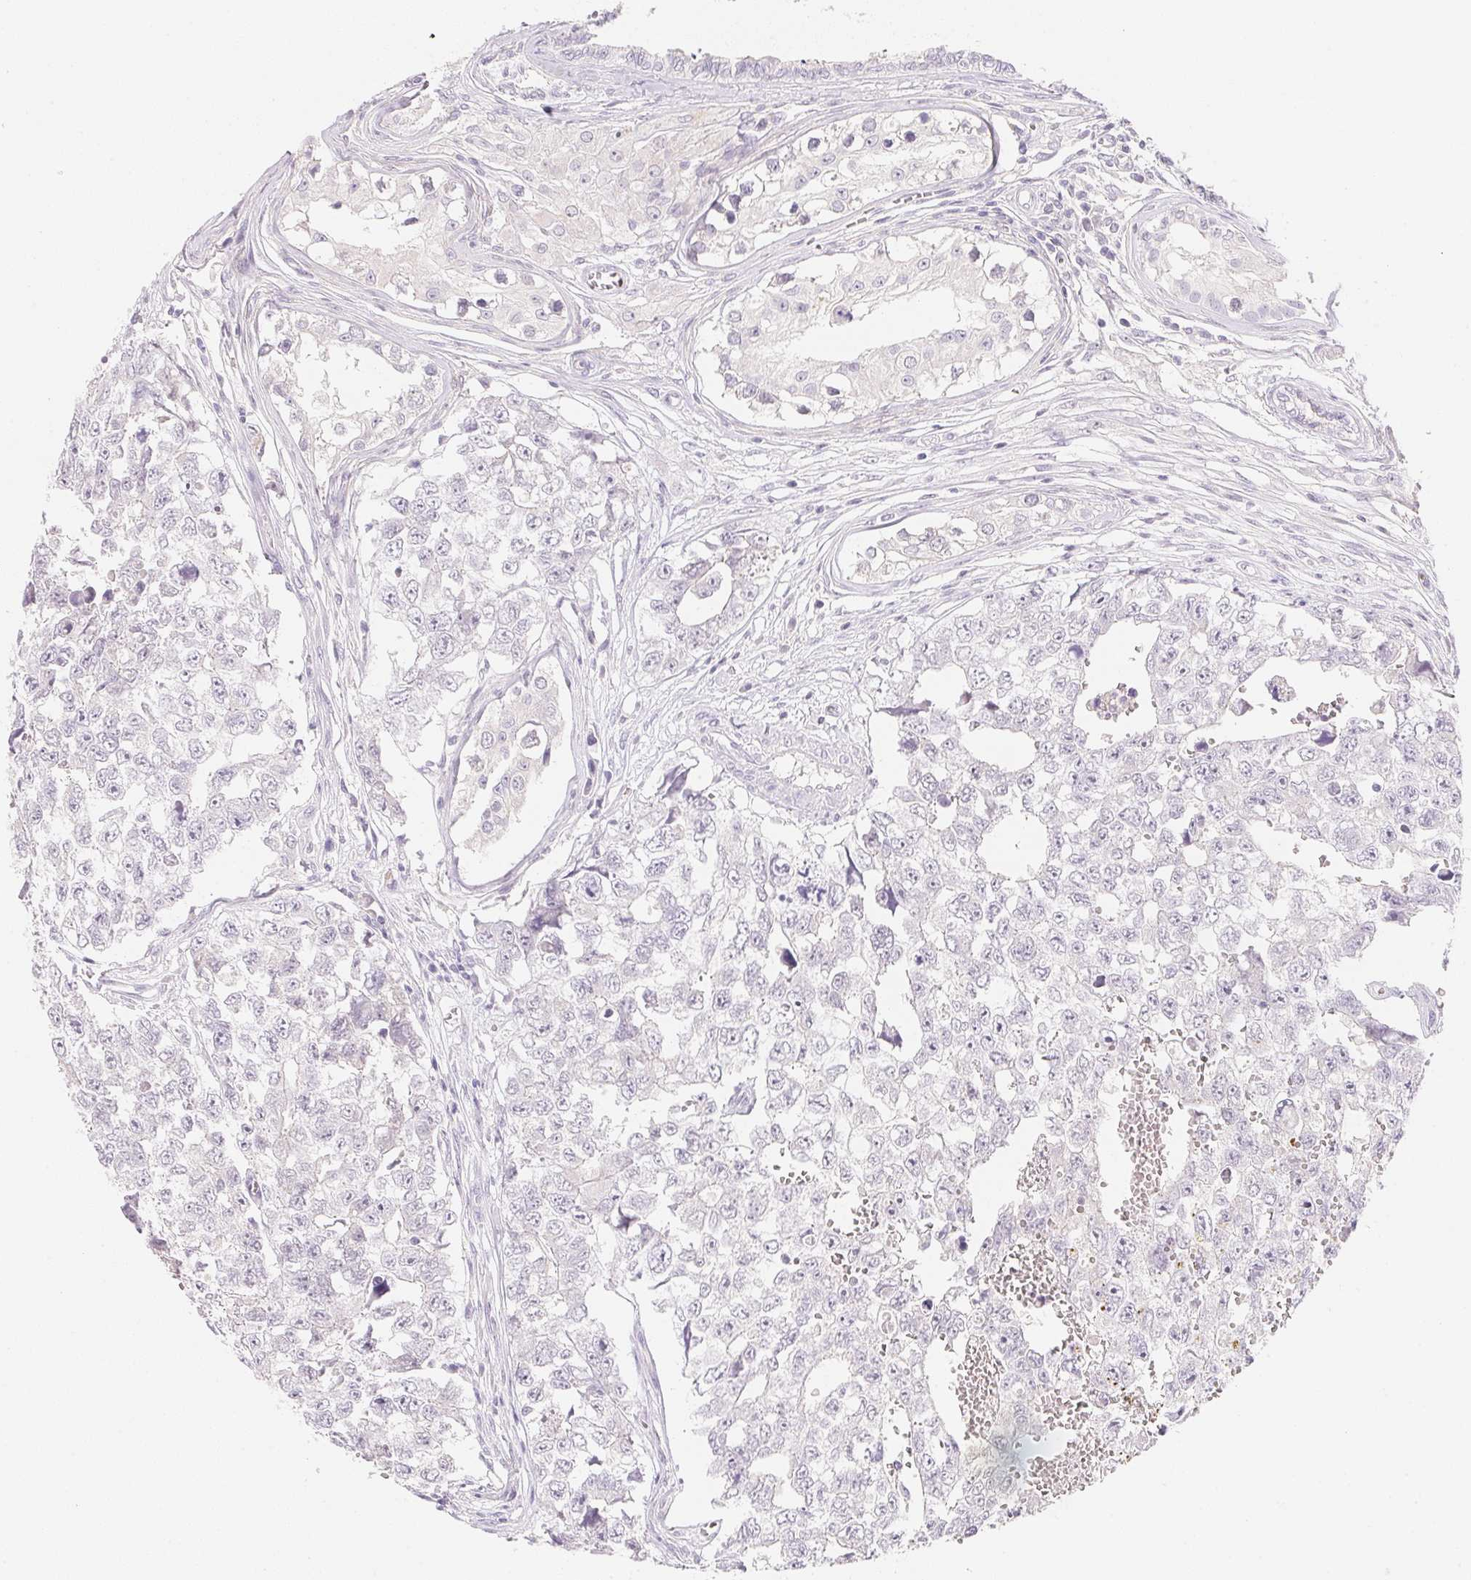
{"staining": {"intensity": "negative", "quantity": "none", "location": "none"}, "tissue": "testis cancer", "cell_type": "Tumor cells", "image_type": "cancer", "snomed": [{"axis": "morphology", "description": "Carcinoma, Embryonal, NOS"}, {"axis": "topography", "description": "Testis"}], "caption": "A micrograph of testis cancer (embryonal carcinoma) stained for a protein displays no brown staining in tumor cells.", "gene": "MCOLN3", "patient": {"sex": "male", "age": 18}}